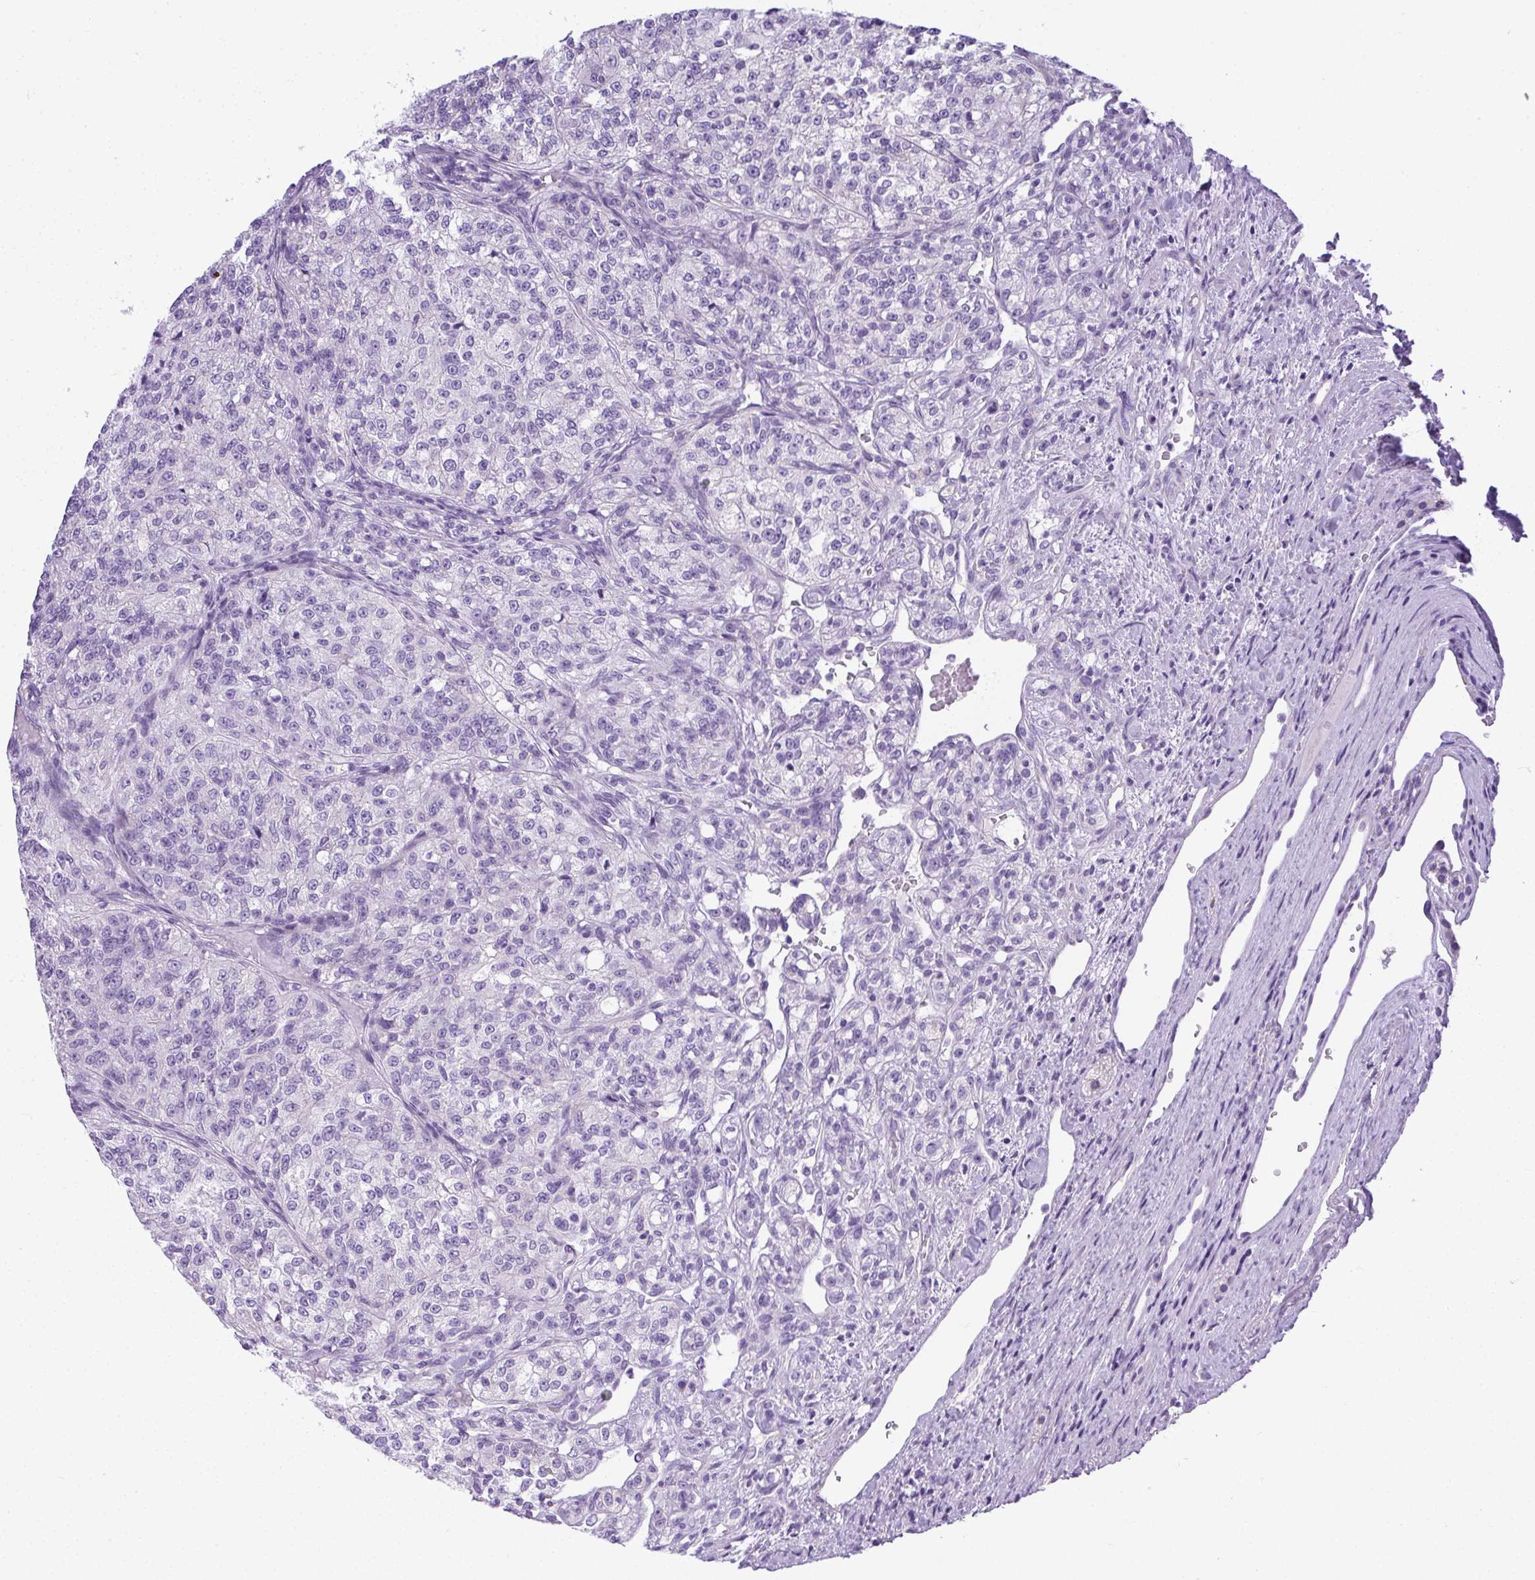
{"staining": {"intensity": "negative", "quantity": "none", "location": "none"}, "tissue": "renal cancer", "cell_type": "Tumor cells", "image_type": "cancer", "snomed": [{"axis": "morphology", "description": "Adenocarcinoma, NOS"}, {"axis": "topography", "description": "Kidney"}], "caption": "Renal cancer stained for a protein using immunohistochemistry shows no expression tumor cells.", "gene": "PLPPR3", "patient": {"sex": "female", "age": 63}}